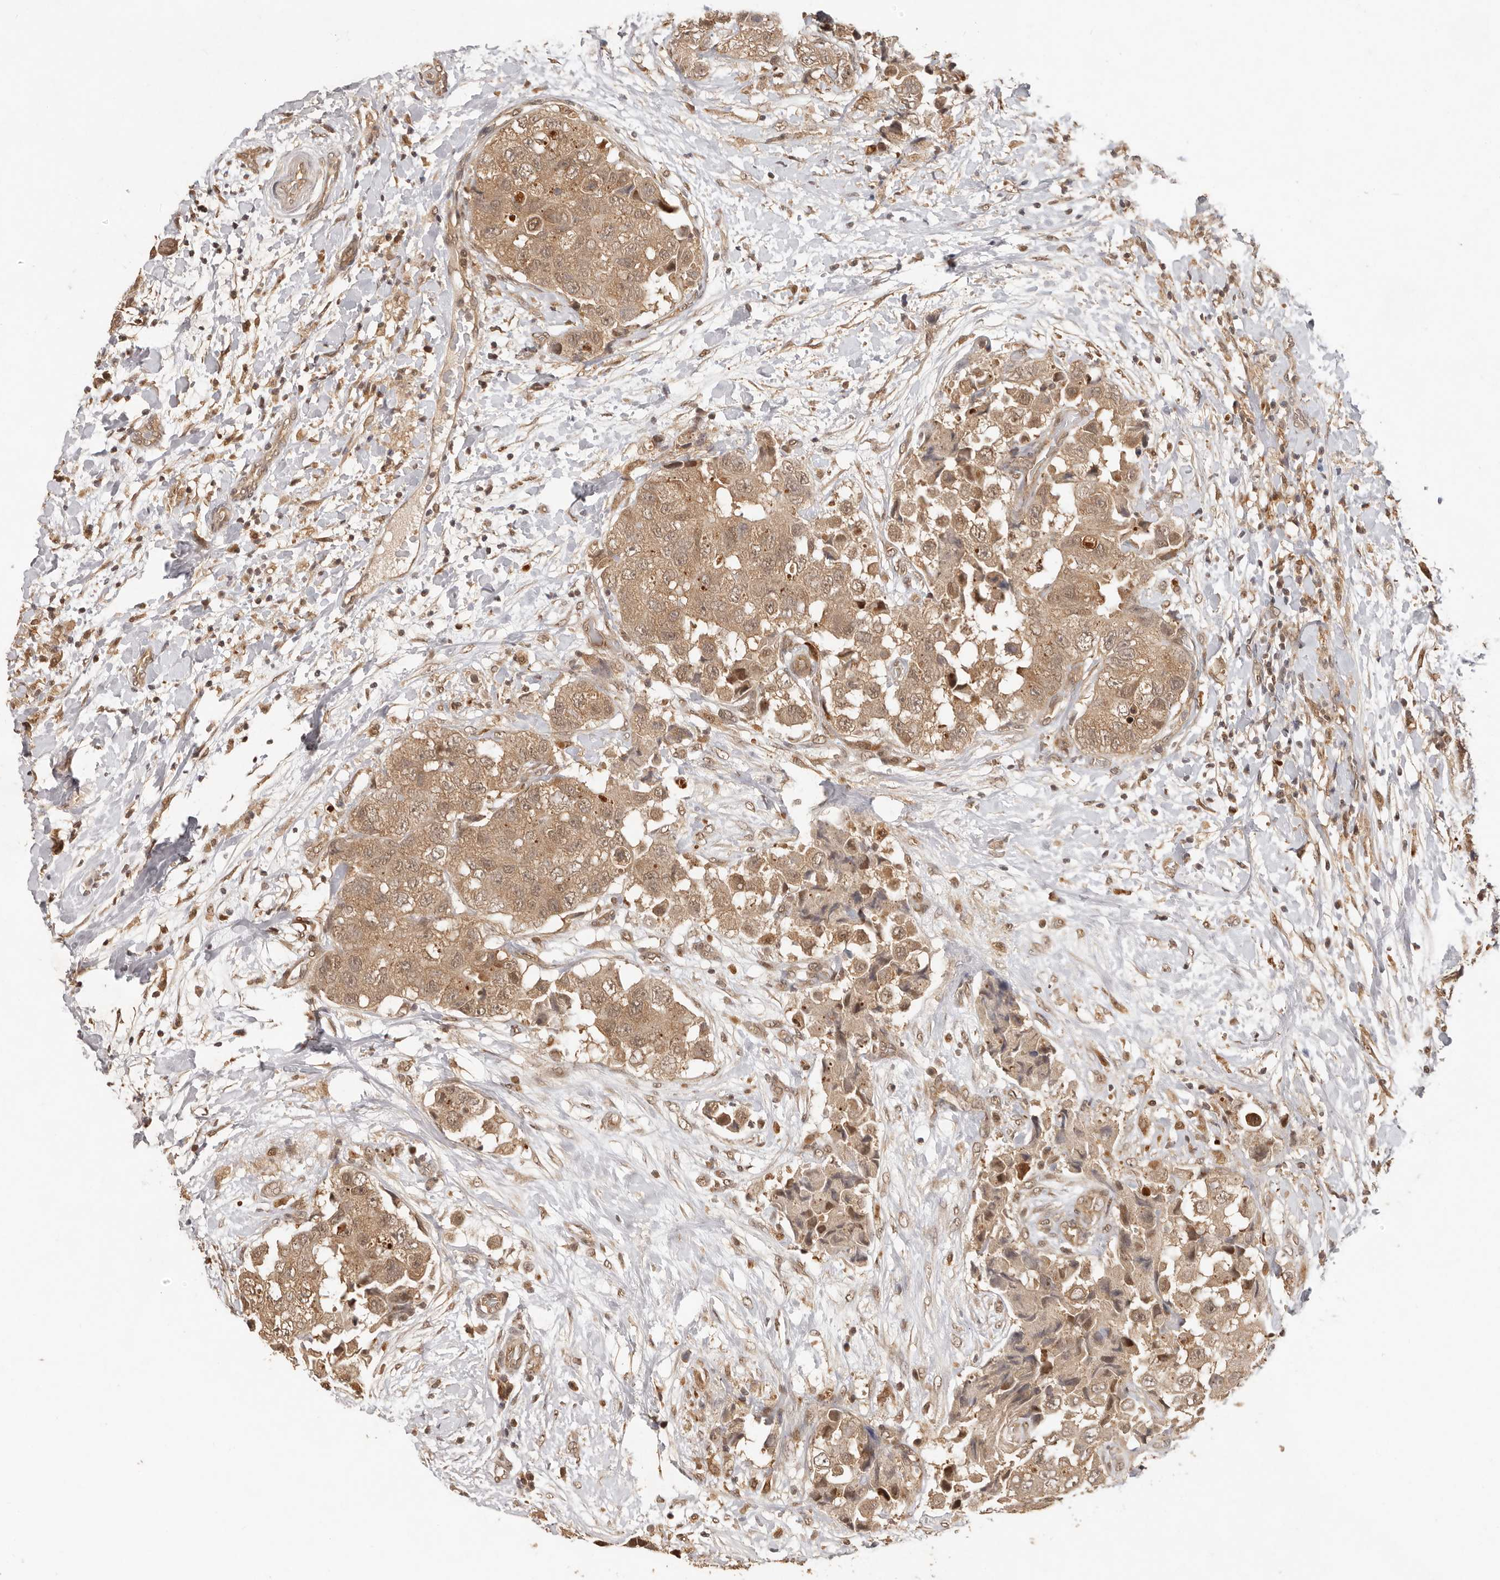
{"staining": {"intensity": "moderate", "quantity": ">75%", "location": "cytoplasmic/membranous"}, "tissue": "breast cancer", "cell_type": "Tumor cells", "image_type": "cancer", "snomed": [{"axis": "morphology", "description": "Normal tissue, NOS"}, {"axis": "morphology", "description": "Duct carcinoma"}, {"axis": "topography", "description": "Breast"}], "caption": "Breast invasive ductal carcinoma stained with a brown dye shows moderate cytoplasmic/membranous positive expression in approximately >75% of tumor cells.", "gene": "PSMA5", "patient": {"sex": "female", "age": 62}}